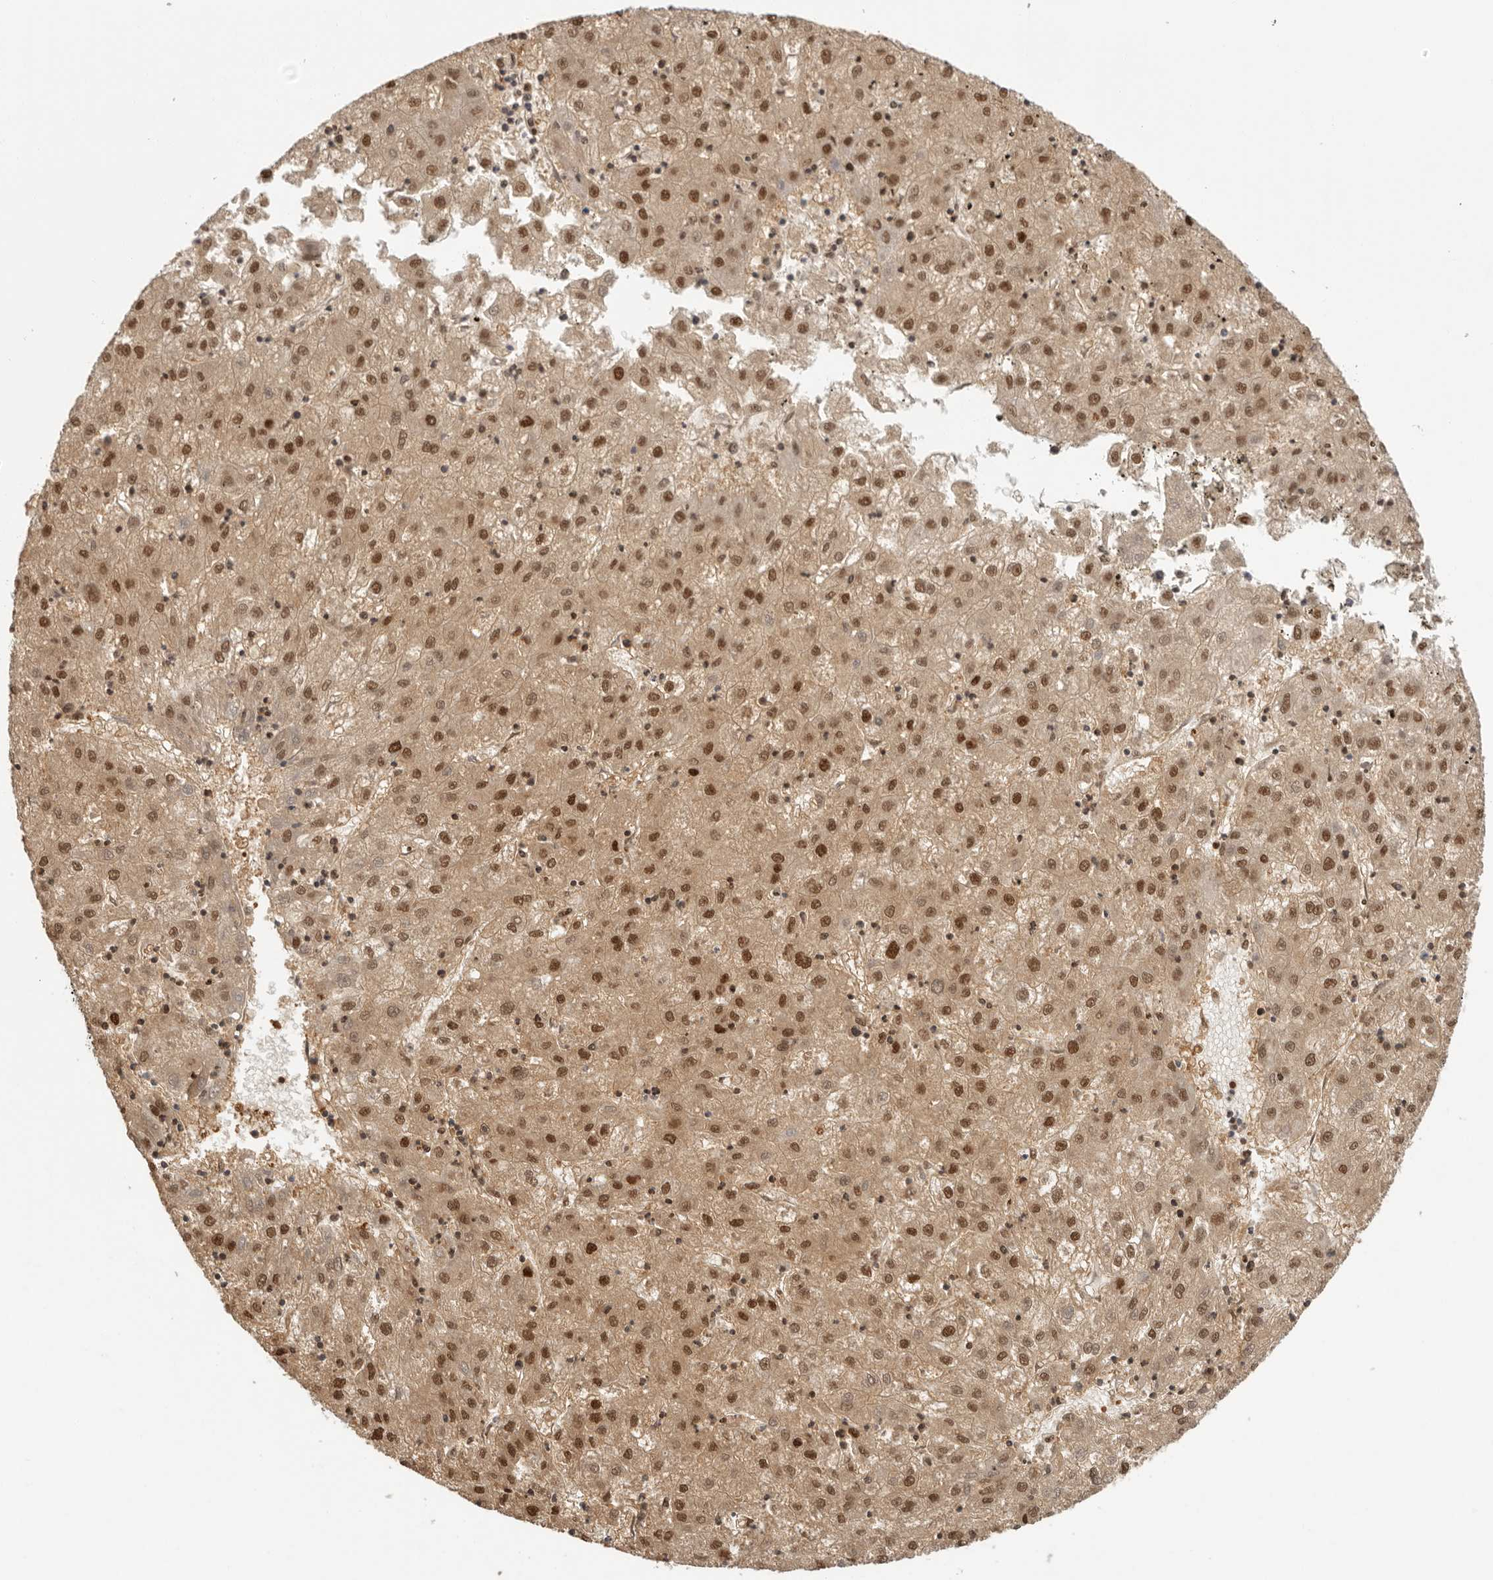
{"staining": {"intensity": "moderate", "quantity": ">75%", "location": "cytoplasmic/membranous,nuclear"}, "tissue": "liver cancer", "cell_type": "Tumor cells", "image_type": "cancer", "snomed": [{"axis": "morphology", "description": "Carcinoma, Hepatocellular, NOS"}, {"axis": "topography", "description": "Liver"}], "caption": "The immunohistochemical stain highlights moderate cytoplasmic/membranous and nuclear staining in tumor cells of hepatocellular carcinoma (liver) tissue. (Stains: DAB (3,3'-diaminobenzidine) in brown, nuclei in blue, Microscopy: brightfield microscopy at high magnification).", "gene": "PSMA5", "patient": {"sex": "male", "age": 72}}